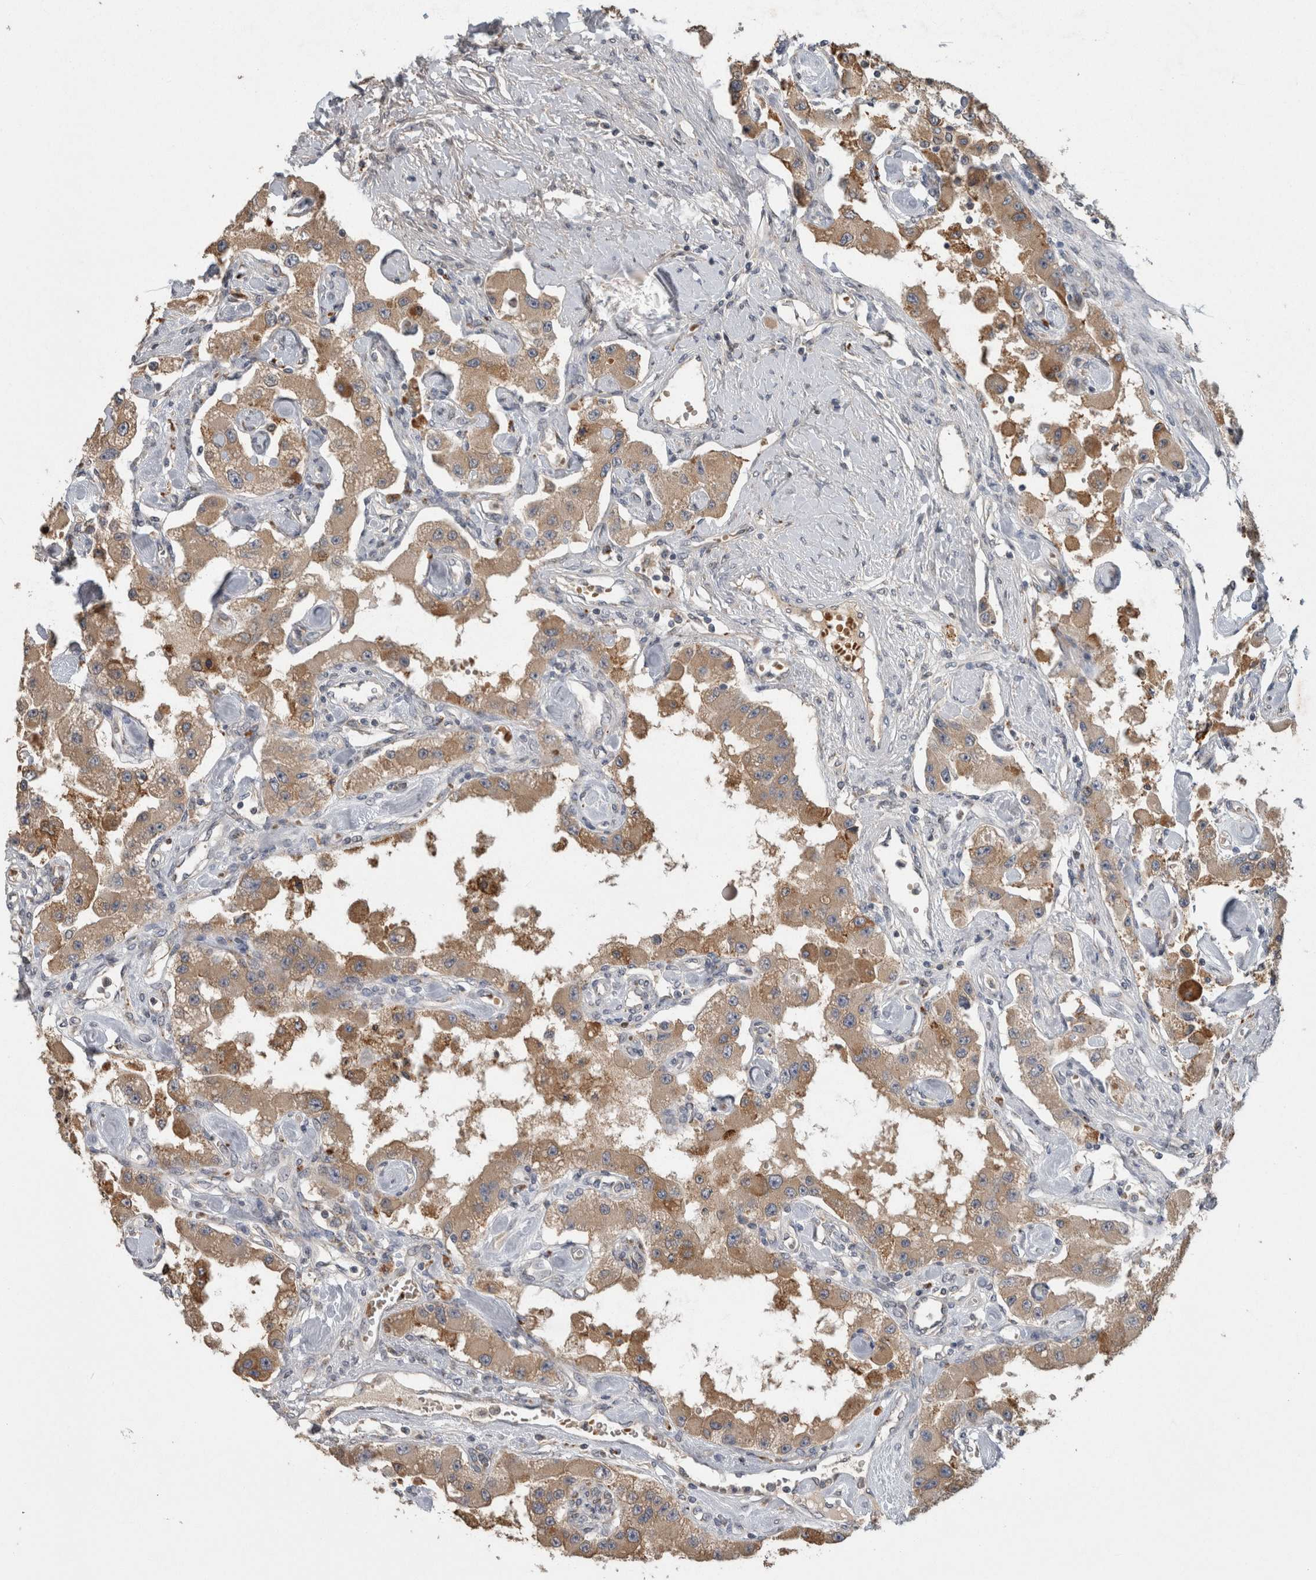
{"staining": {"intensity": "moderate", "quantity": ">75%", "location": "cytoplasmic/membranous"}, "tissue": "carcinoid", "cell_type": "Tumor cells", "image_type": "cancer", "snomed": [{"axis": "morphology", "description": "Carcinoid, malignant, NOS"}, {"axis": "topography", "description": "Pancreas"}], "caption": "Approximately >75% of tumor cells in carcinoid exhibit moderate cytoplasmic/membranous protein expression as visualized by brown immunohistochemical staining.", "gene": "ADGRL3", "patient": {"sex": "male", "age": 41}}